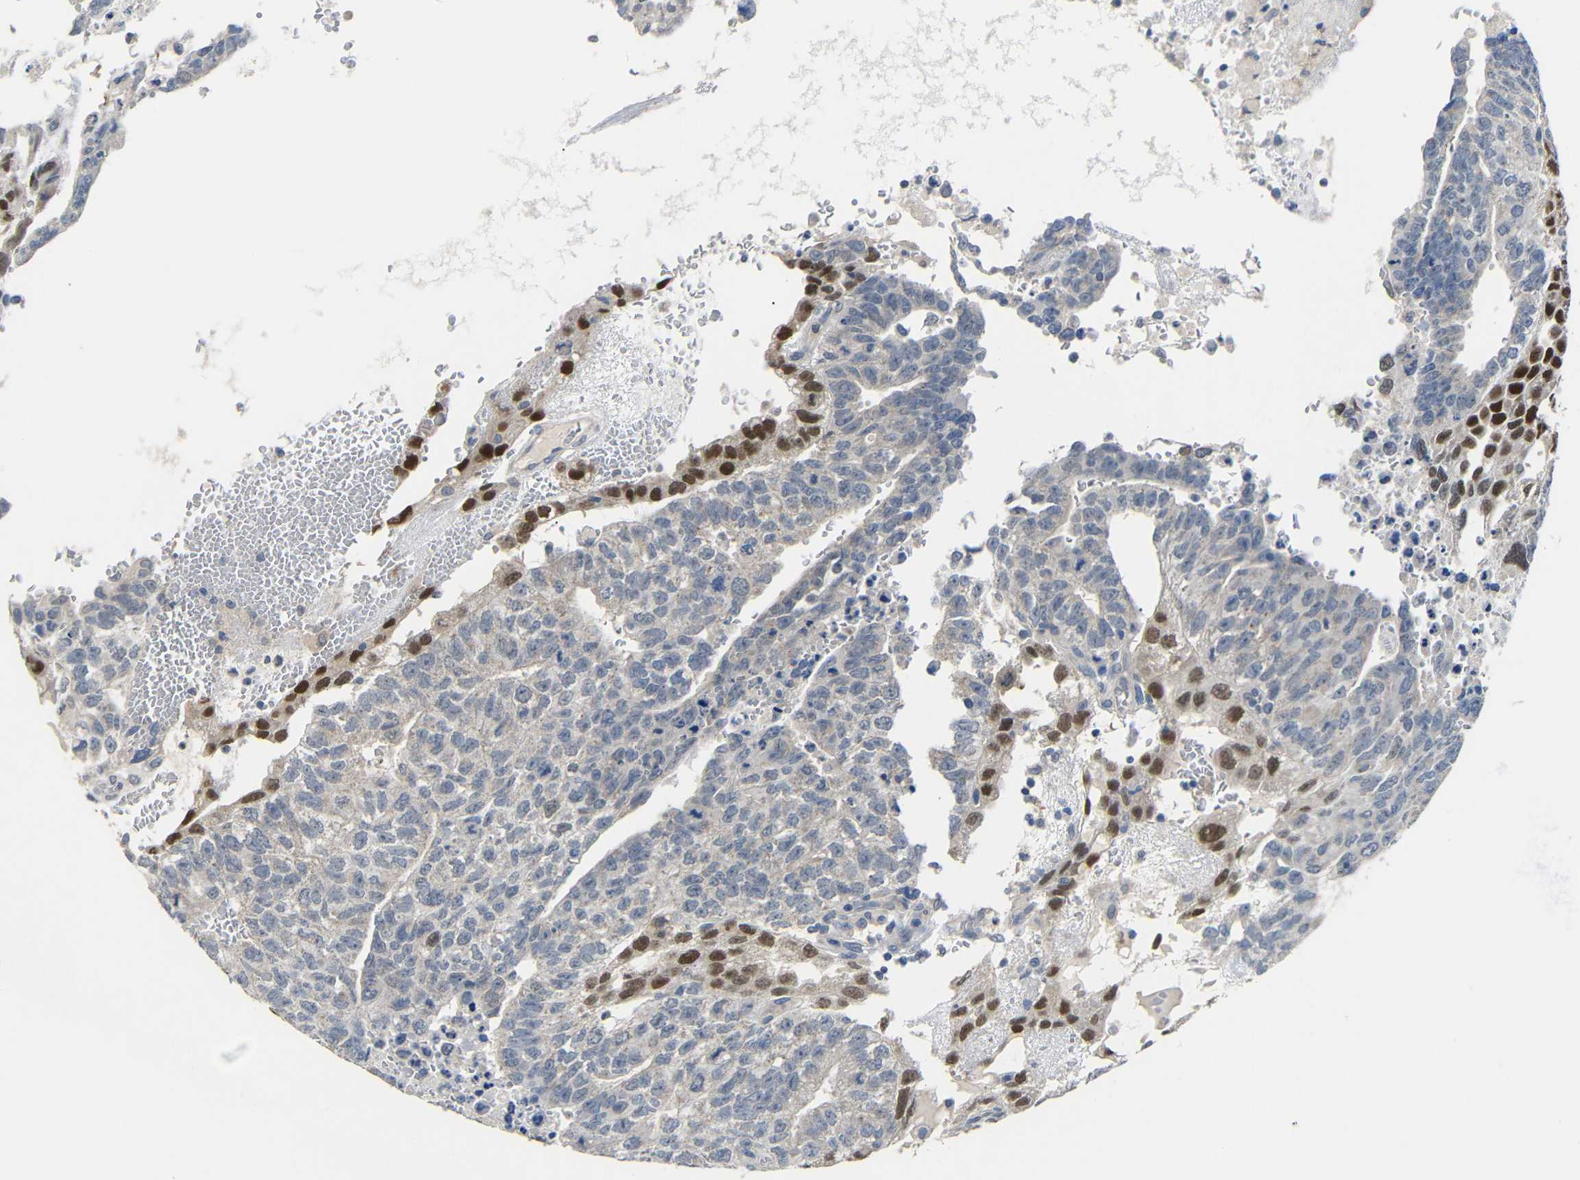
{"staining": {"intensity": "strong", "quantity": "25%-75%", "location": "nuclear"}, "tissue": "testis cancer", "cell_type": "Tumor cells", "image_type": "cancer", "snomed": [{"axis": "morphology", "description": "Seminoma, NOS"}, {"axis": "morphology", "description": "Carcinoma, Embryonal, NOS"}, {"axis": "topography", "description": "Testis"}], "caption": "Testis cancer (seminoma) stained for a protein shows strong nuclear positivity in tumor cells.", "gene": "HNF1A", "patient": {"sex": "male", "age": 52}}